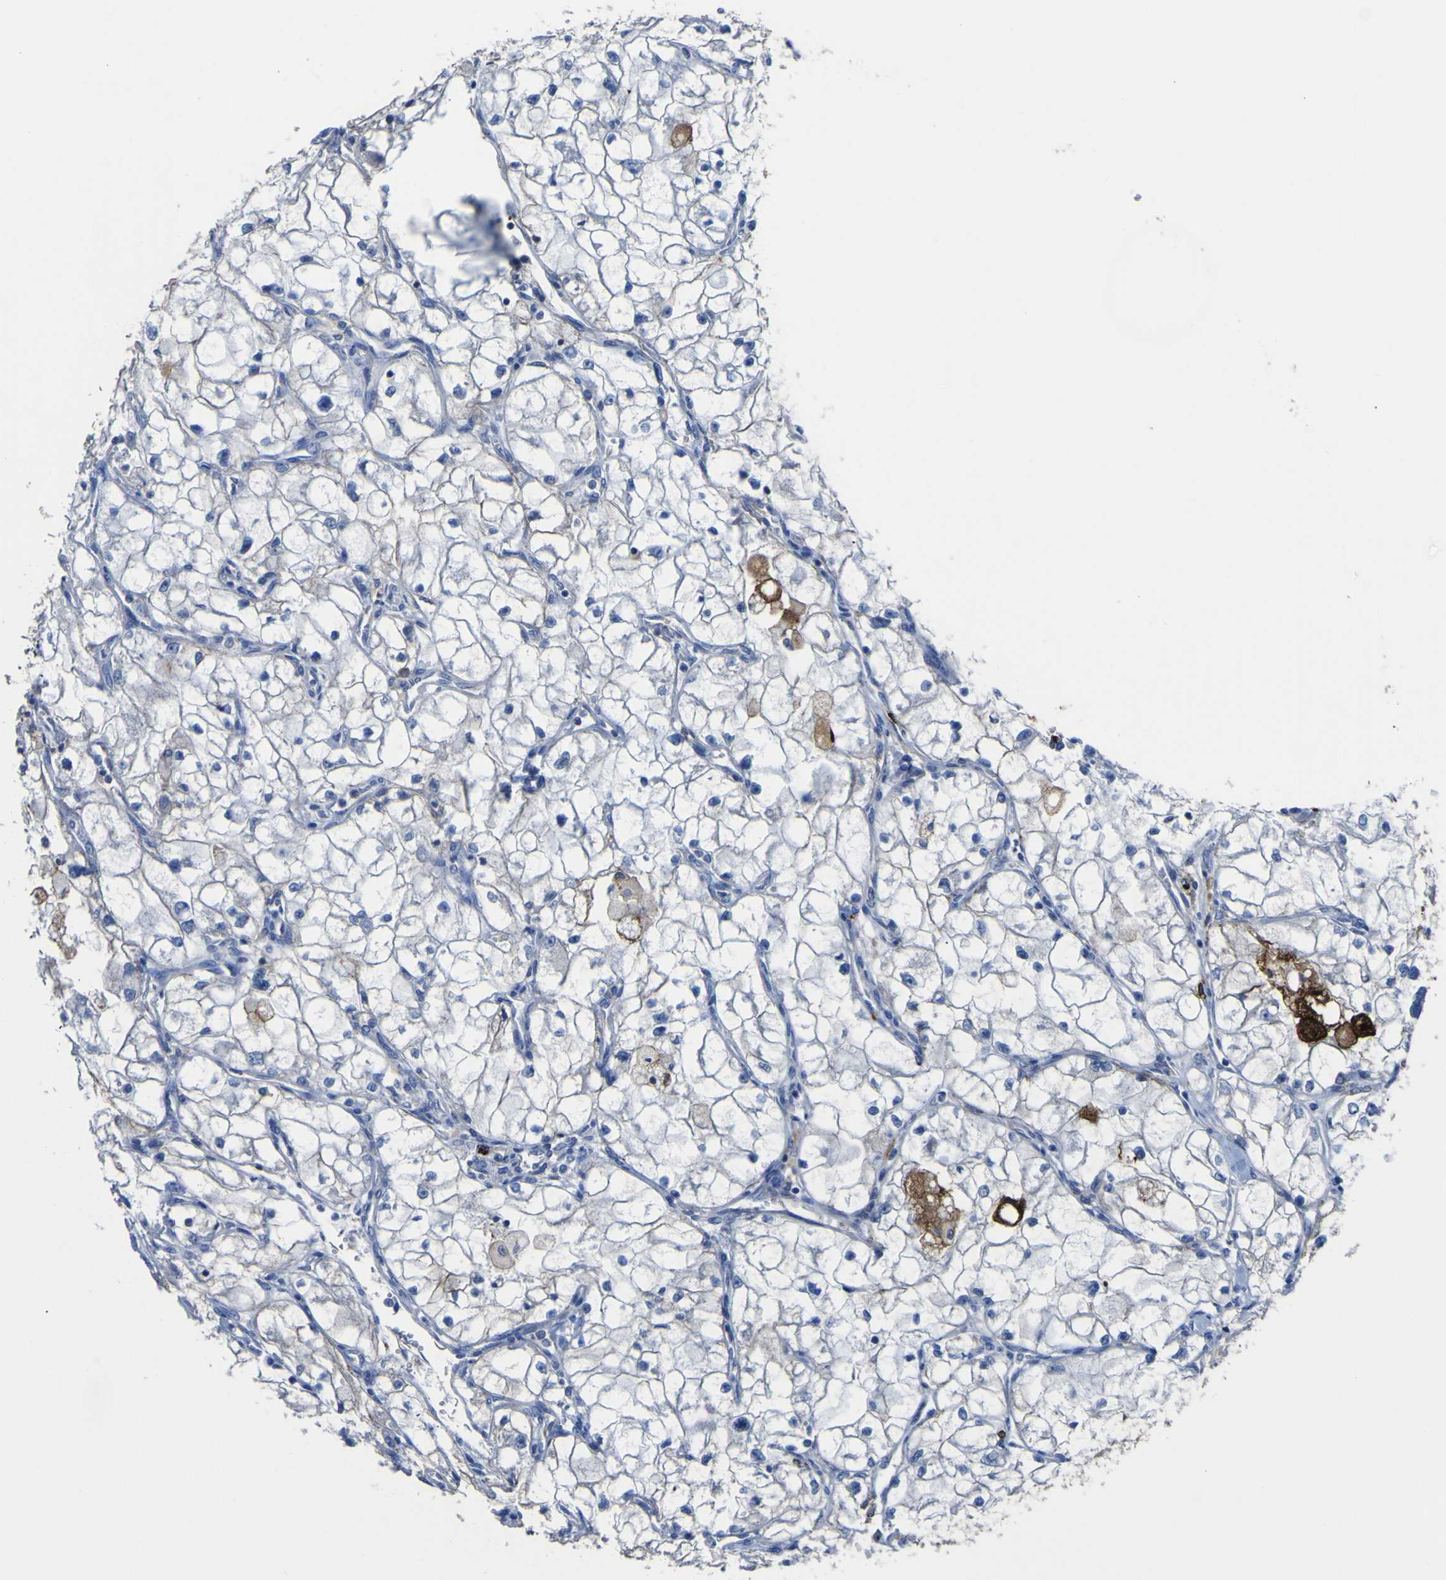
{"staining": {"intensity": "negative", "quantity": "none", "location": "none"}, "tissue": "renal cancer", "cell_type": "Tumor cells", "image_type": "cancer", "snomed": [{"axis": "morphology", "description": "Adenocarcinoma, NOS"}, {"axis": "topography", "description": "Kidney"}], "caption": "Tumor cells are negative for brown protein staining in renal adenocarcinoma. (DAB (3,3'-diaminobenzidine) IHC, high magnification).", "gene": "AGO4", "patient": {"sex": "female", "age": 70}}